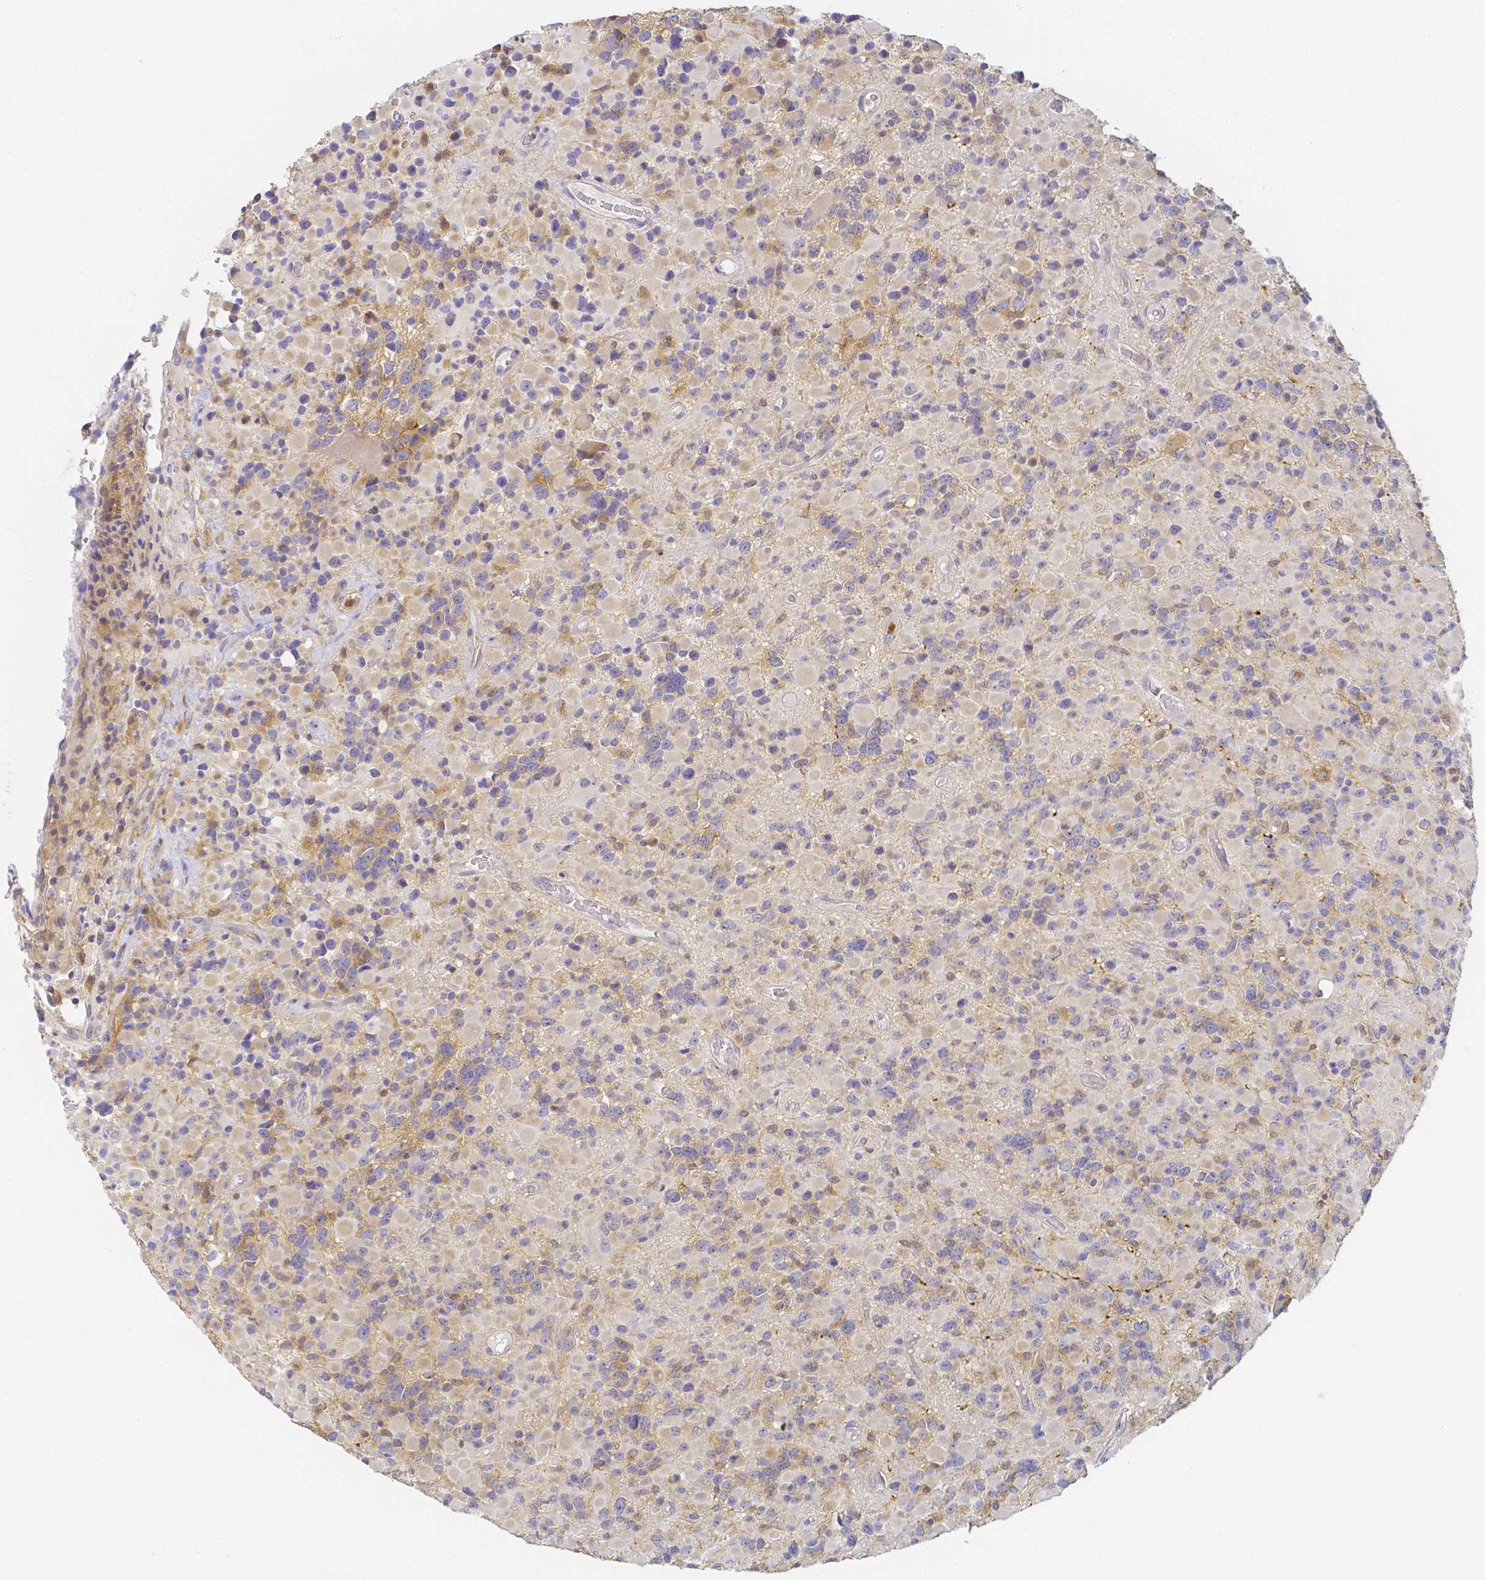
{"staining": {"intensity": "negative", "quantity": "none", "location": "none"}, "tissue": "glioma", "cell_type": "Tumor cells", "image_type": "cancer", "snomed": [{"axis": "morphology", "description": "Glioma, malignant, High grade"}, {"axis": "topography", "description": "Brain"}], "caption": "Immunohistochemistry image of neoplastic tissue: human glioma stained with DAB demonstrates no significant protein positivity in tumor cells. Nuclei are stained in blue.", "gene": "KCNH1", "patient": {"sex": "female", "age": 40}}